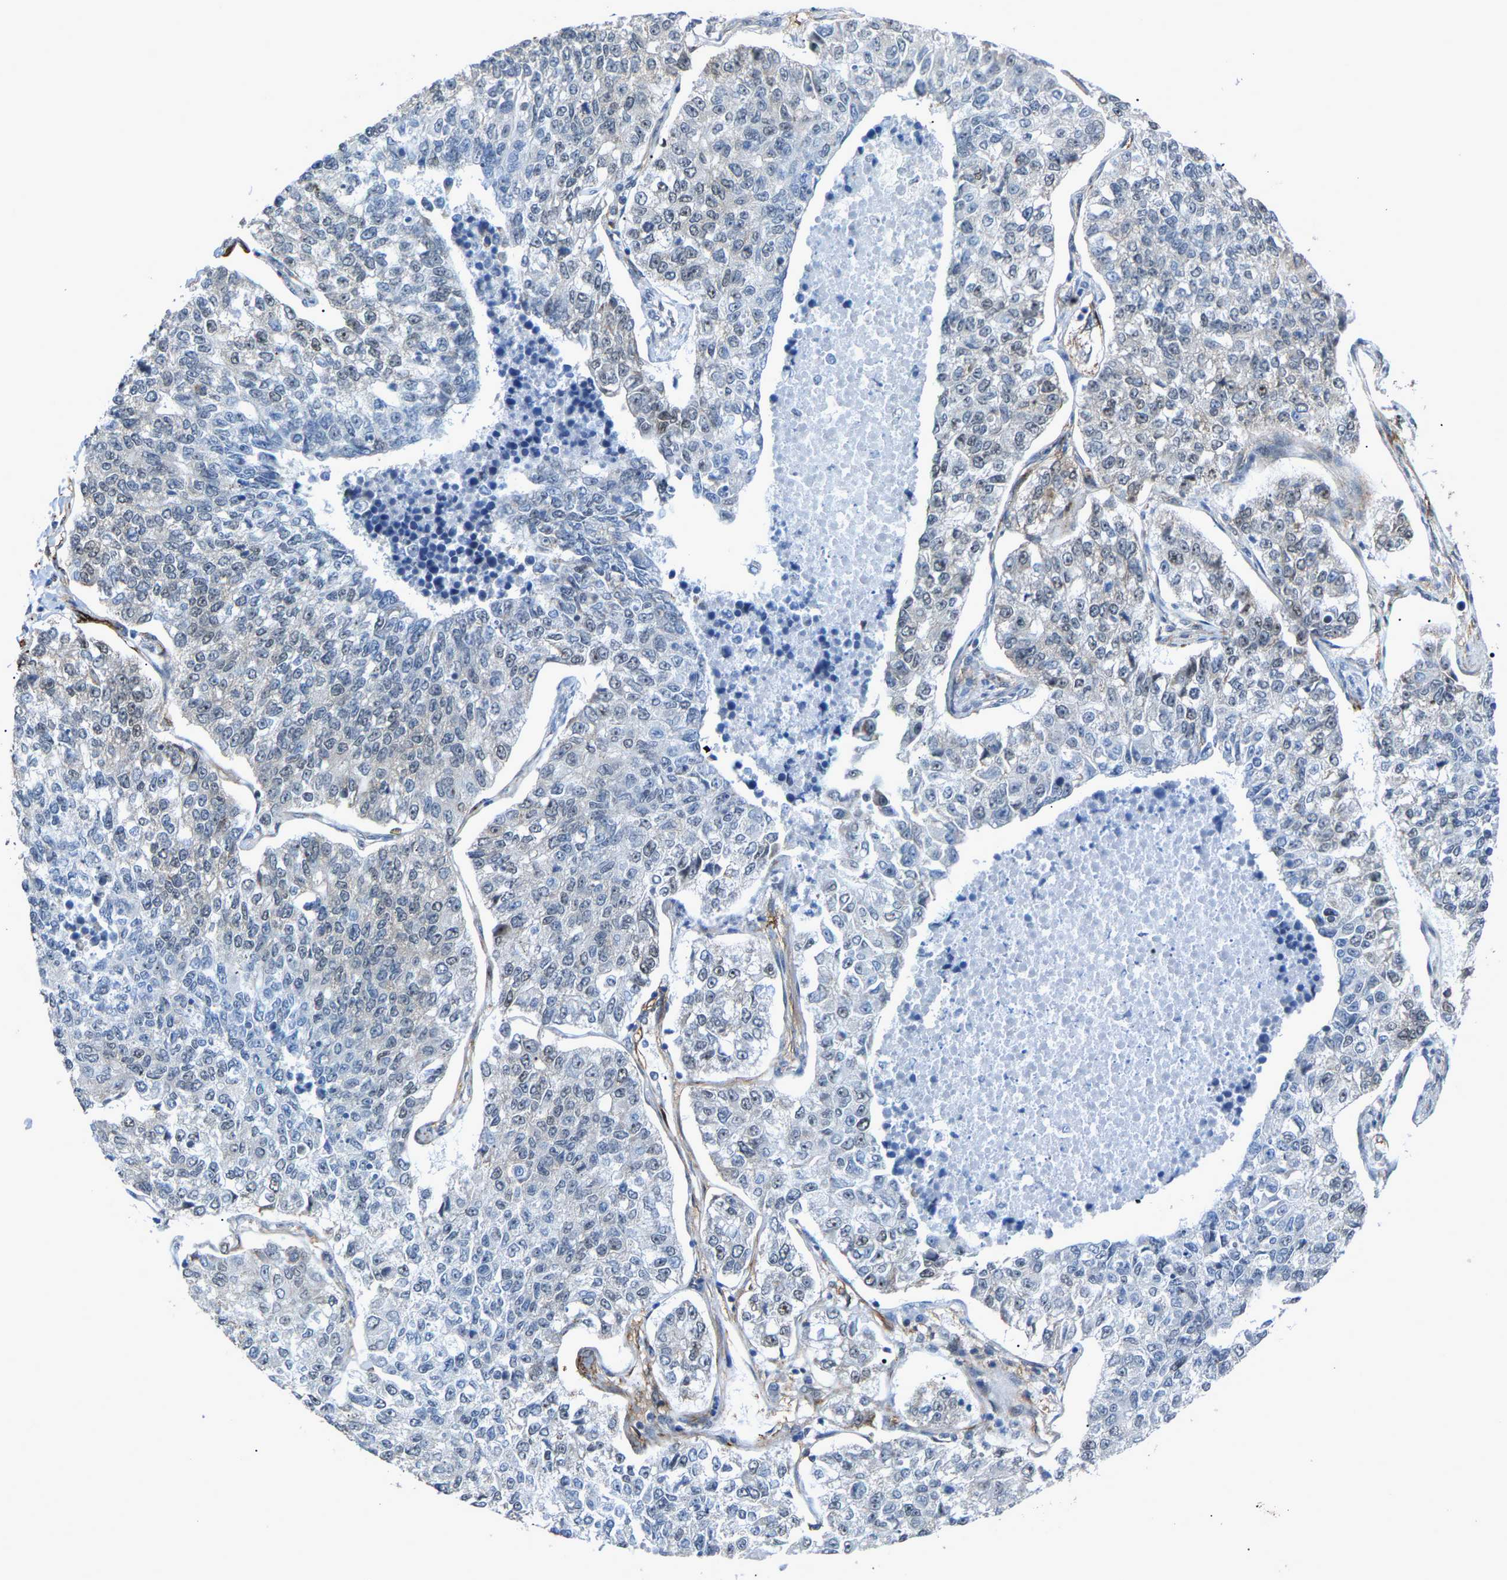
{"staining": {"intensity": "weak", "quantity": "<25%", "location": "cytoplasmic/membranous"}, "tissue": "lung cancer", "cell_type": "Tumor cells", "image_type": "cancer", "snomed": [{"axis": "morphology", "description": "Adenocarcinoma, NOS"}, {"axis": "topography", "description": "Lung"}], "caption": "The photomicrograph exhibits no staining of tumor cells in lung cancer.", "gene": "DDX5", "patient": {"sex": "male", "age": 49}}